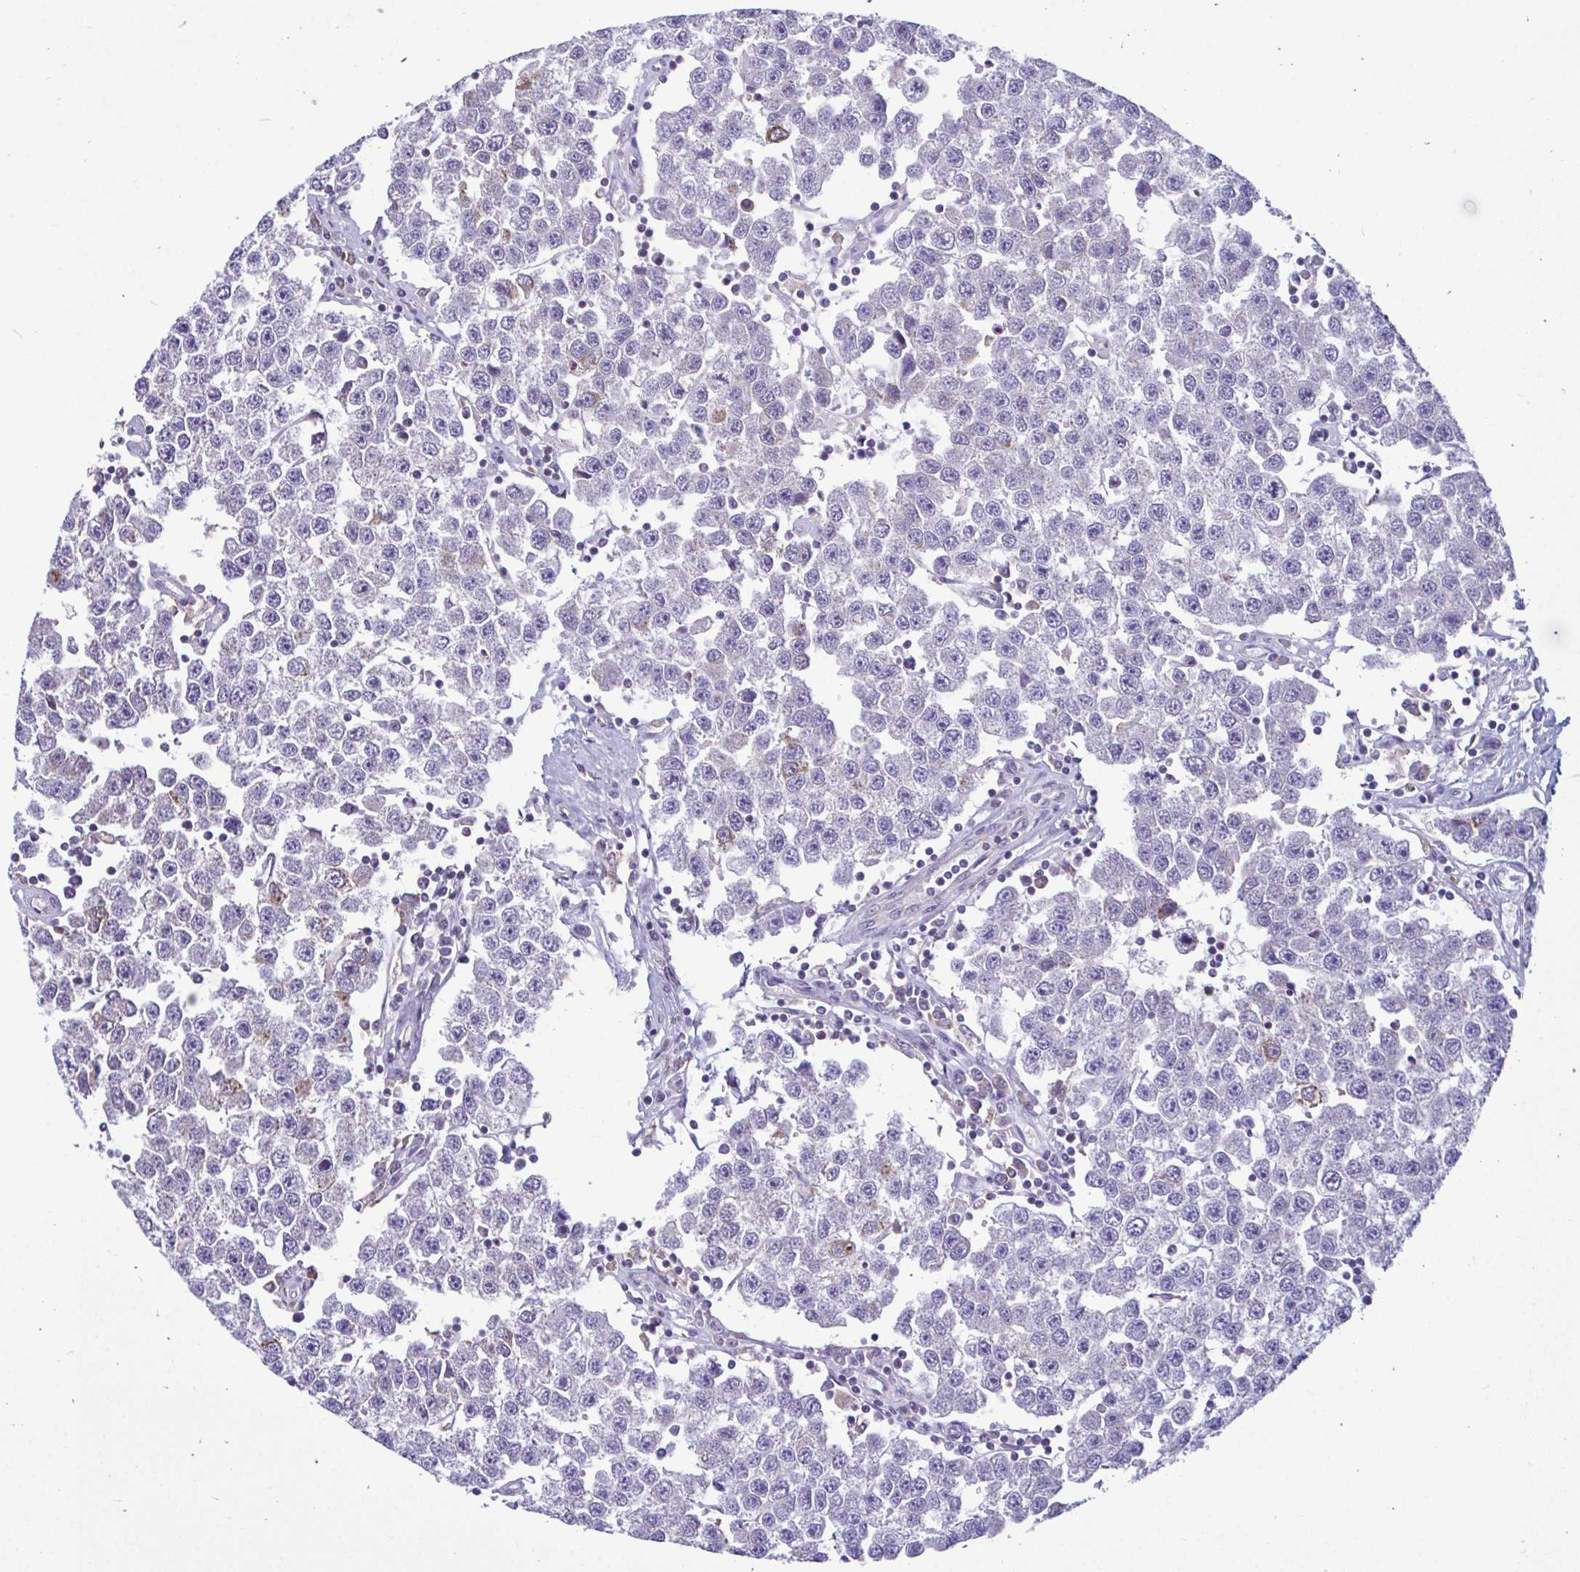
{"staining": {"intensity": "moderate", "quantity": "<25%", "location": "cytoplasmic/membranous"}, "tissue": "testis cancer", "cell_type": "Tumor cells", "image_type": "cancer", "snomed": [{"axis": "morphology", "description": "Seminoma, NOS"}, {"axis": "topography", "description": "Testis"}], "caption": "Testis seminoma tissue reveals moderate cytoplasmic/membranous positivity in about <25% of tumor cells, visualized by immunohistochemistry. The staining is performed using DAB (3,3'-diaminobenzidine) brown chromogen to label protein expression. The nuclei are counter-stained blue using hematoxylin.", "gene": "PIGK", "patient": {"sex": "male", "age": 34}}